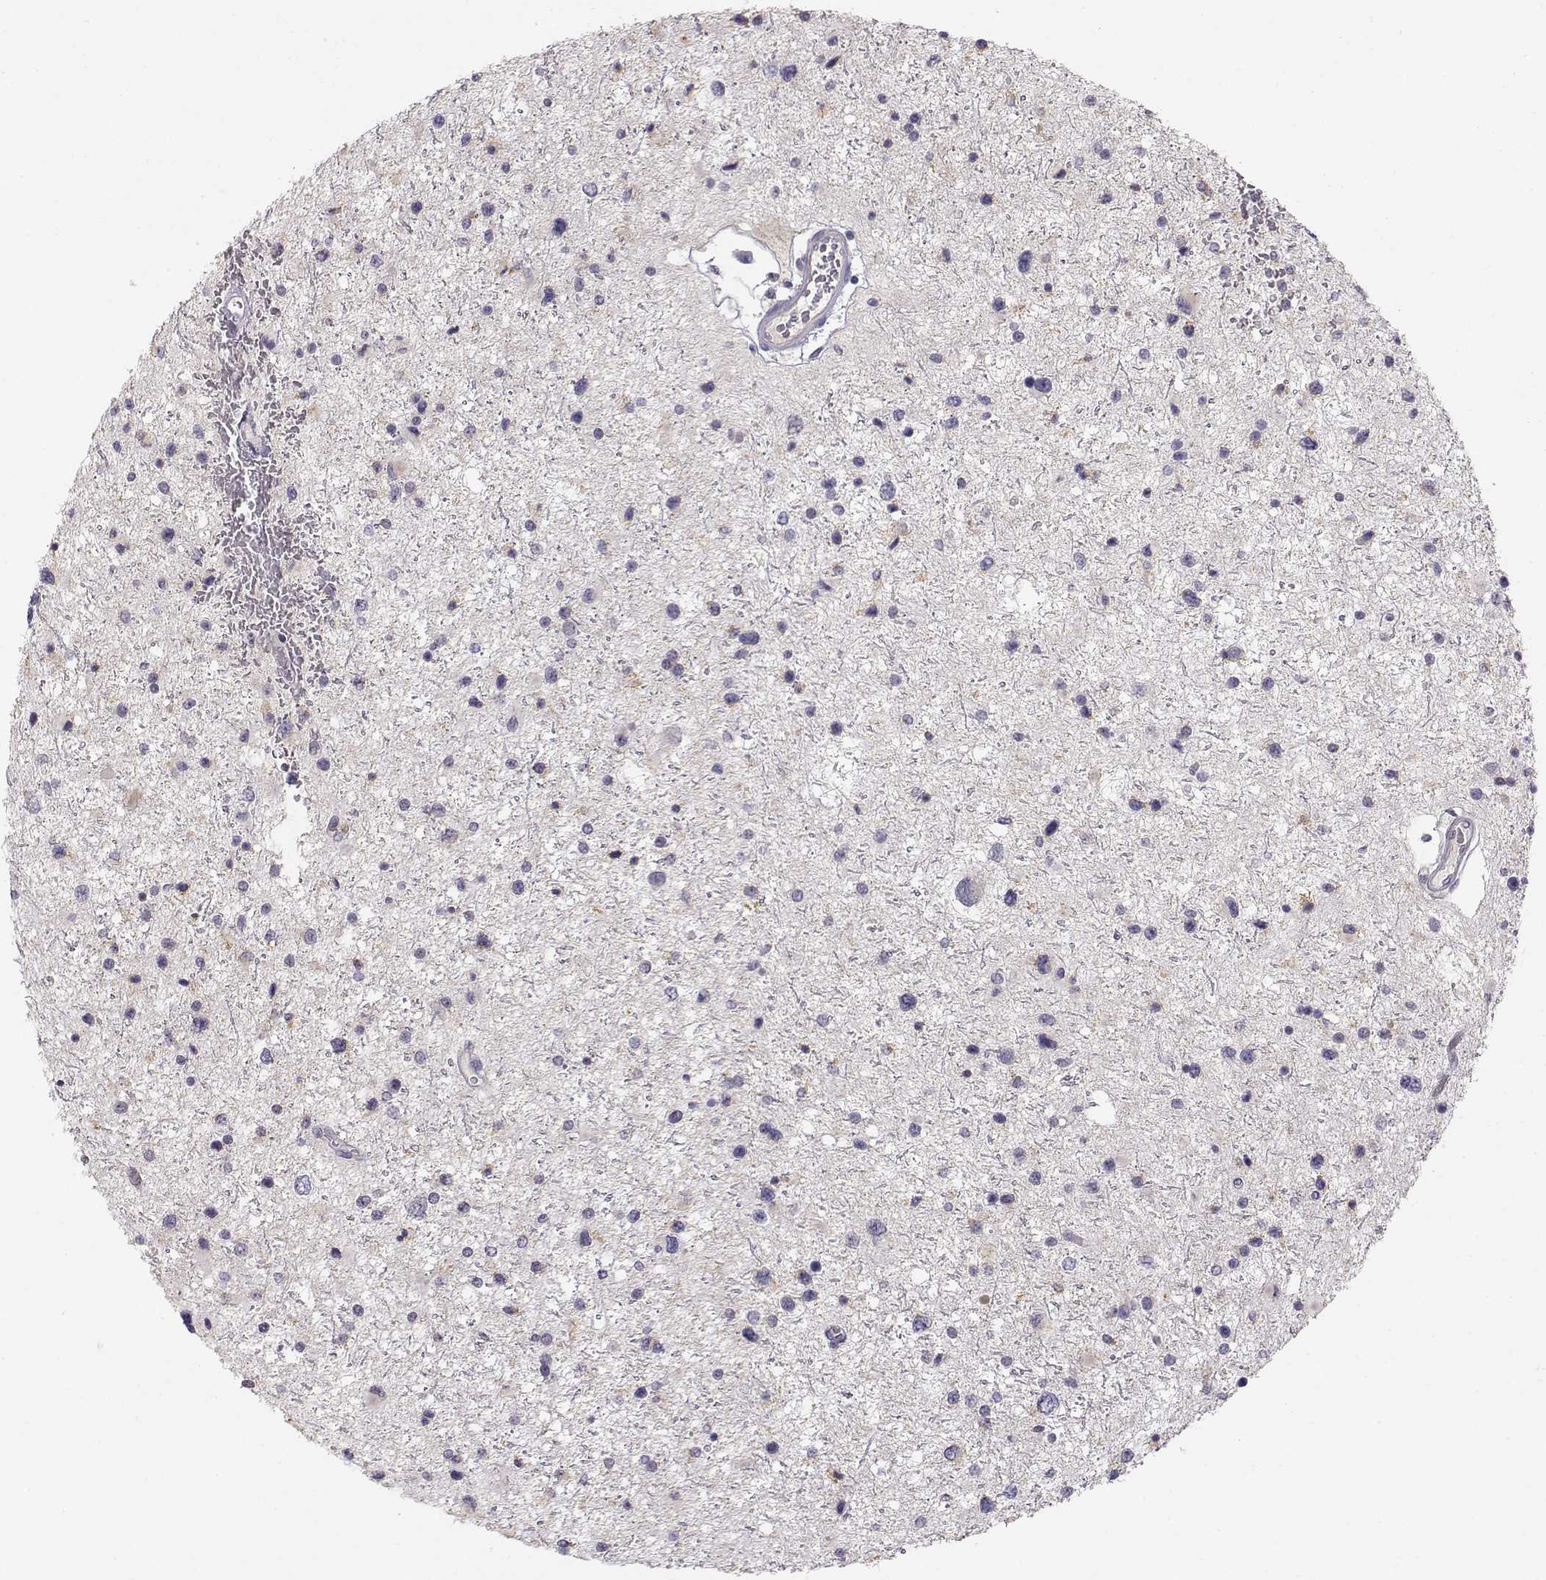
{"staining": {"intensity": "negative", "quantity": "none", "location": "none"}, "tissue": "glioma", "cell_type": "Tumor cells", "image_type": "cancer", "snomed": [{"axis": "morphology", "description": "Glioma, malignant, Low grade"}, {"axis": "topography", "description": "Brain"}], "caption": "An IHC image of malignant low-grade glioma is shown. There is no staining in tumor cells of malignant low-grade glioma.", "gene": "ACSL6", "patient": {"sex": "female", "age": 32}}